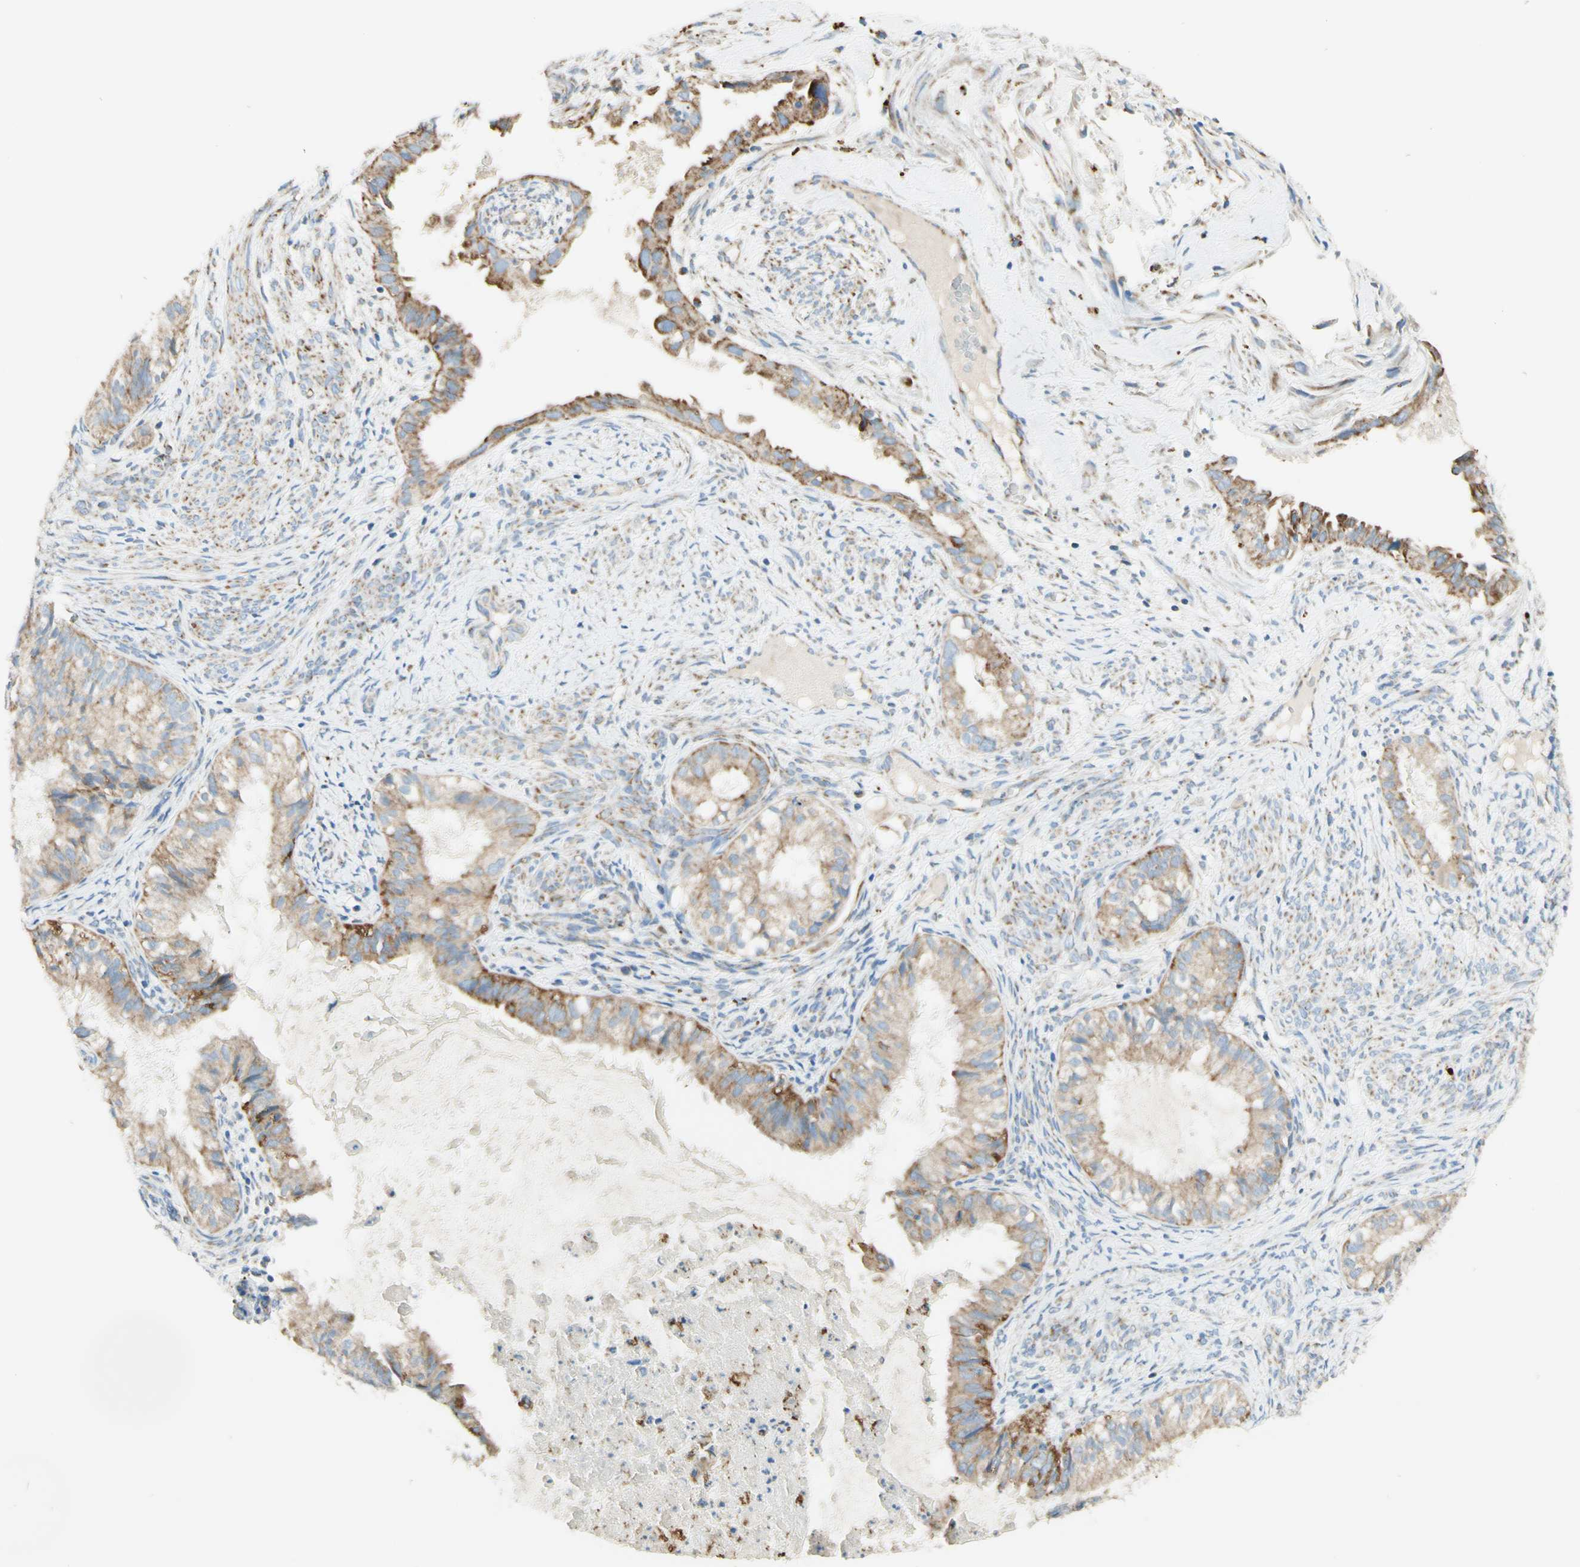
{"staining": {"intensity": "moderate", "quantity": ">75%", "location": "cytoplasmic/membranous"}, "tissue": "cervical cancer", "cell_type": "Tumor cells", "image_type": "cancer", "snomed": [{"axis": "morphology", "description": "Normal tissue, NOS"}, {"axis": "morphology", "description": "Adenocarcinoma, NOS"}, {"axis": "topography", "description": "Cervix"}, {"axis": "topography", "description": "Endometrium"}], "caption": "IHC (DAB (3,3'-diaminobenzidine)) staining of human cervical cancer shows moderate cytoplasmic/membranous protein positivity in about >75% of tumor cells. (IHC, brightfield microscopy, high magnification).", "gene": "ARMC10", "patient": {"sex": "female", "age": 86}}